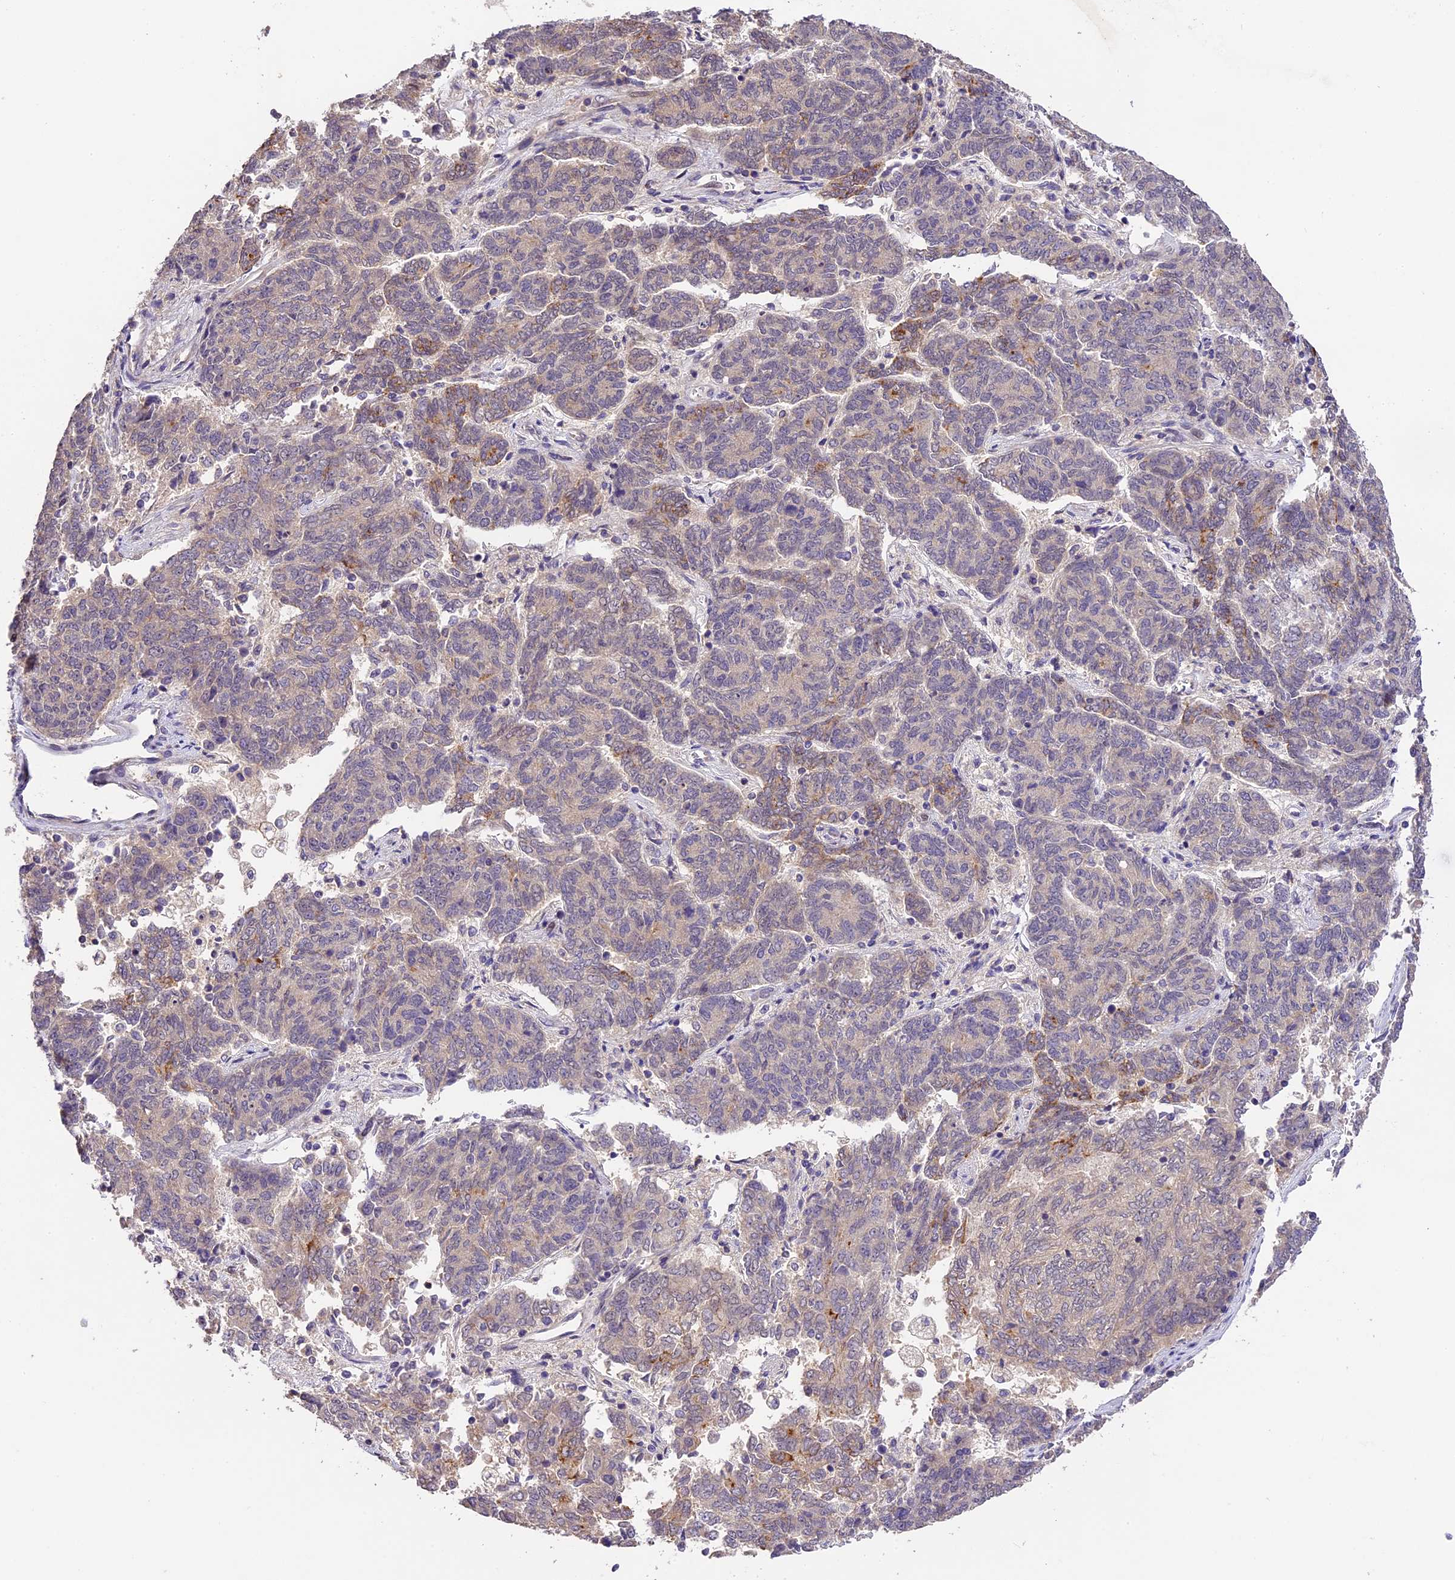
{"staining": {"intensity": "negative", "quantity": "none", "location": "none"}, "tissue": "endometrial cancer", "cell_type": "Tumor cells", "image_type": "cancer", "snomed": [{"axis": "morphology", "description": "Adenocarcinoma, NOS"}, {"axis": "topography", "description": "Endometrium"}], "caption": "IHC photomicrograph of neoplastic tissue: endometrial adenocarcinoma stained with DAB (3,3'-diaminobenzidine) exhibits no significant protein expression in tumor cells.", "gene": "DGKH", "patient": {"sex": "female", "age": 80}}